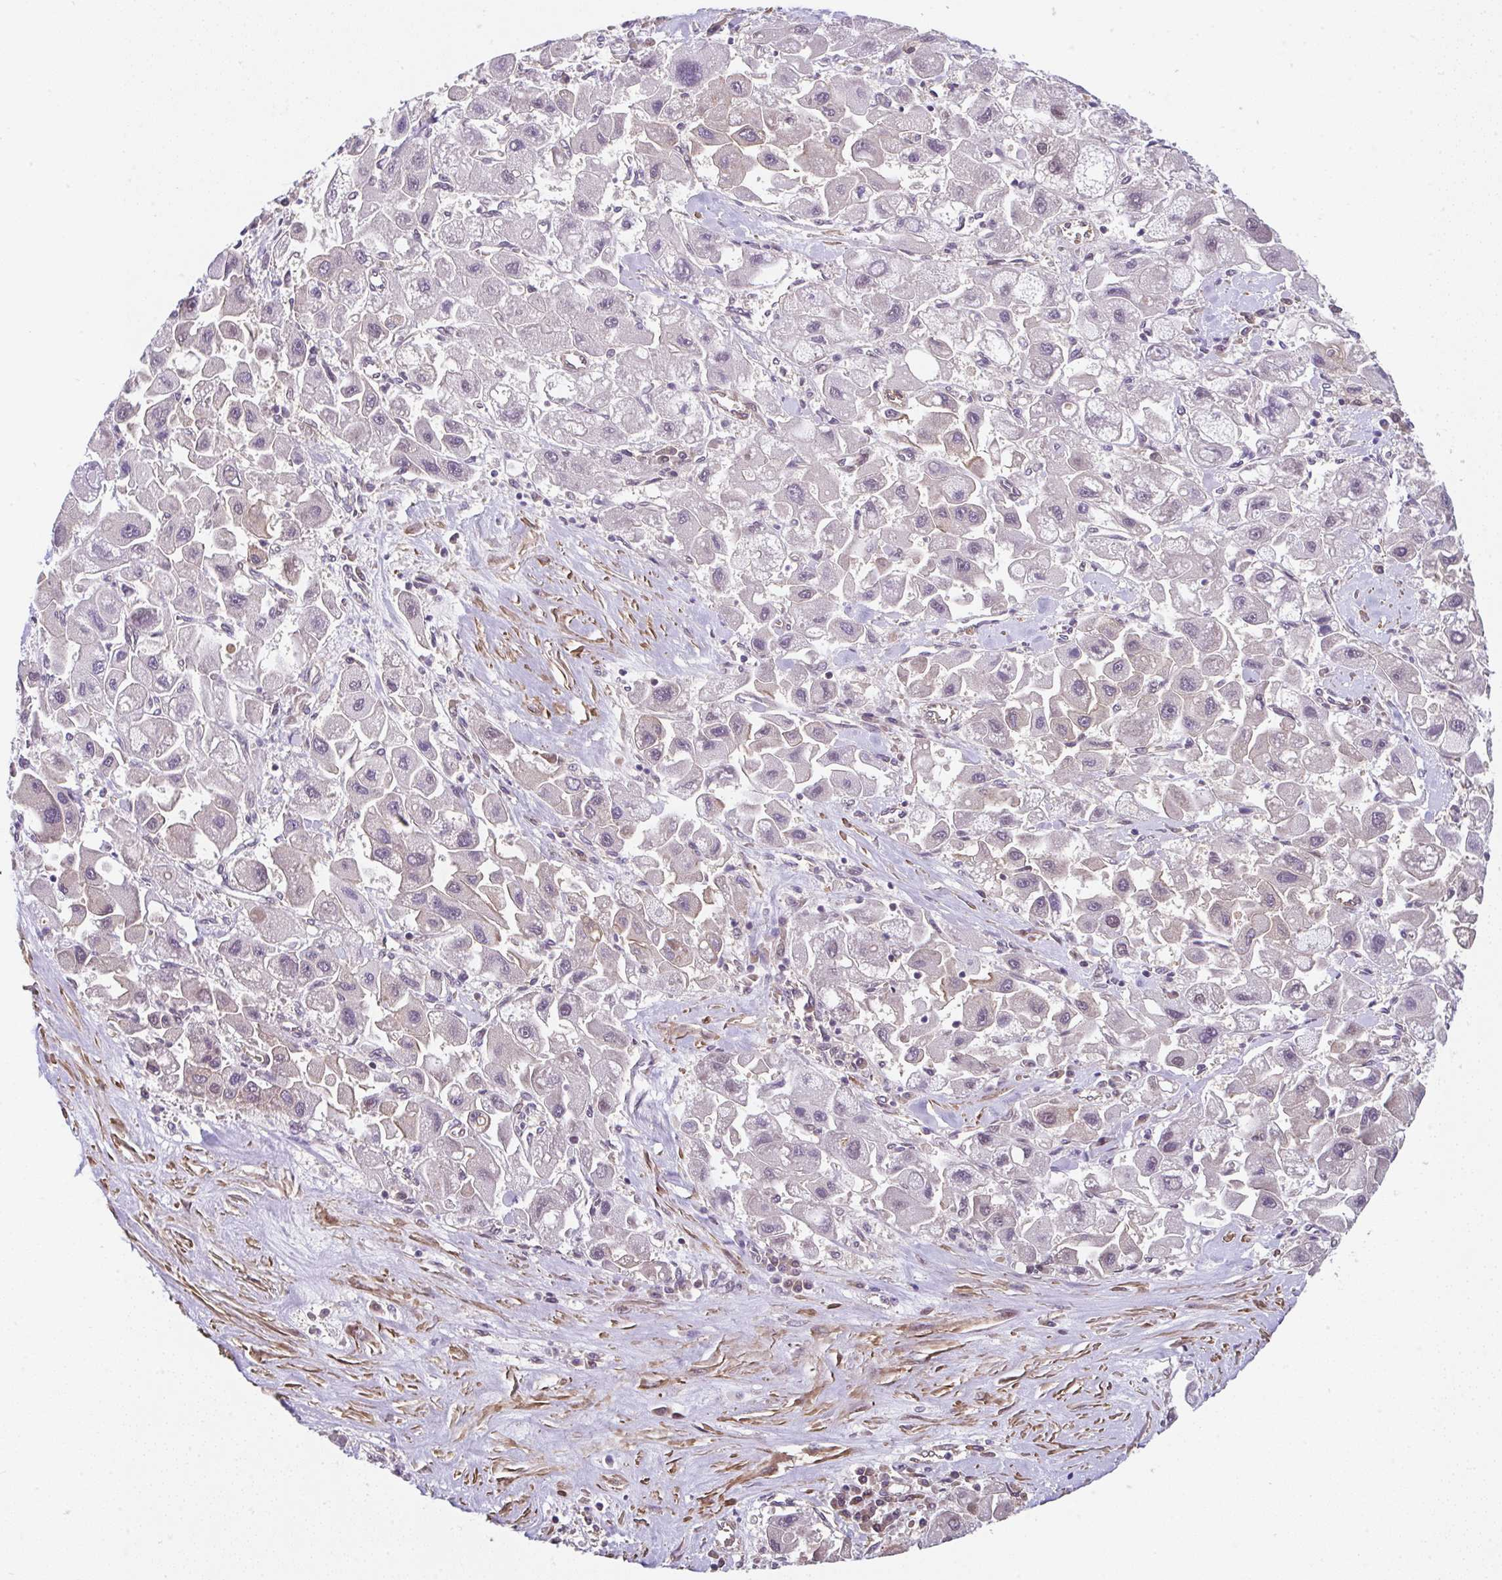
{"staining": {"intensity": "weak", "quantity": "<25%", "location": "nuclear"}, "tissue": "liver cancer", "cell_type": "Tumor cells", "image_type": "cancer", "snomed": [{"axis": "morphology", "description": "Carcinoma, Hepatocellular, NOS"}, {"axis": "topography", "description": "Liver"}], "caption": "This is a histopathology image of immunohistochemistry staining of liver cancer, which shows no staining in tumor cells.", "gene": "ZNF696", "patient": {"sex": "male", "age": 24}}